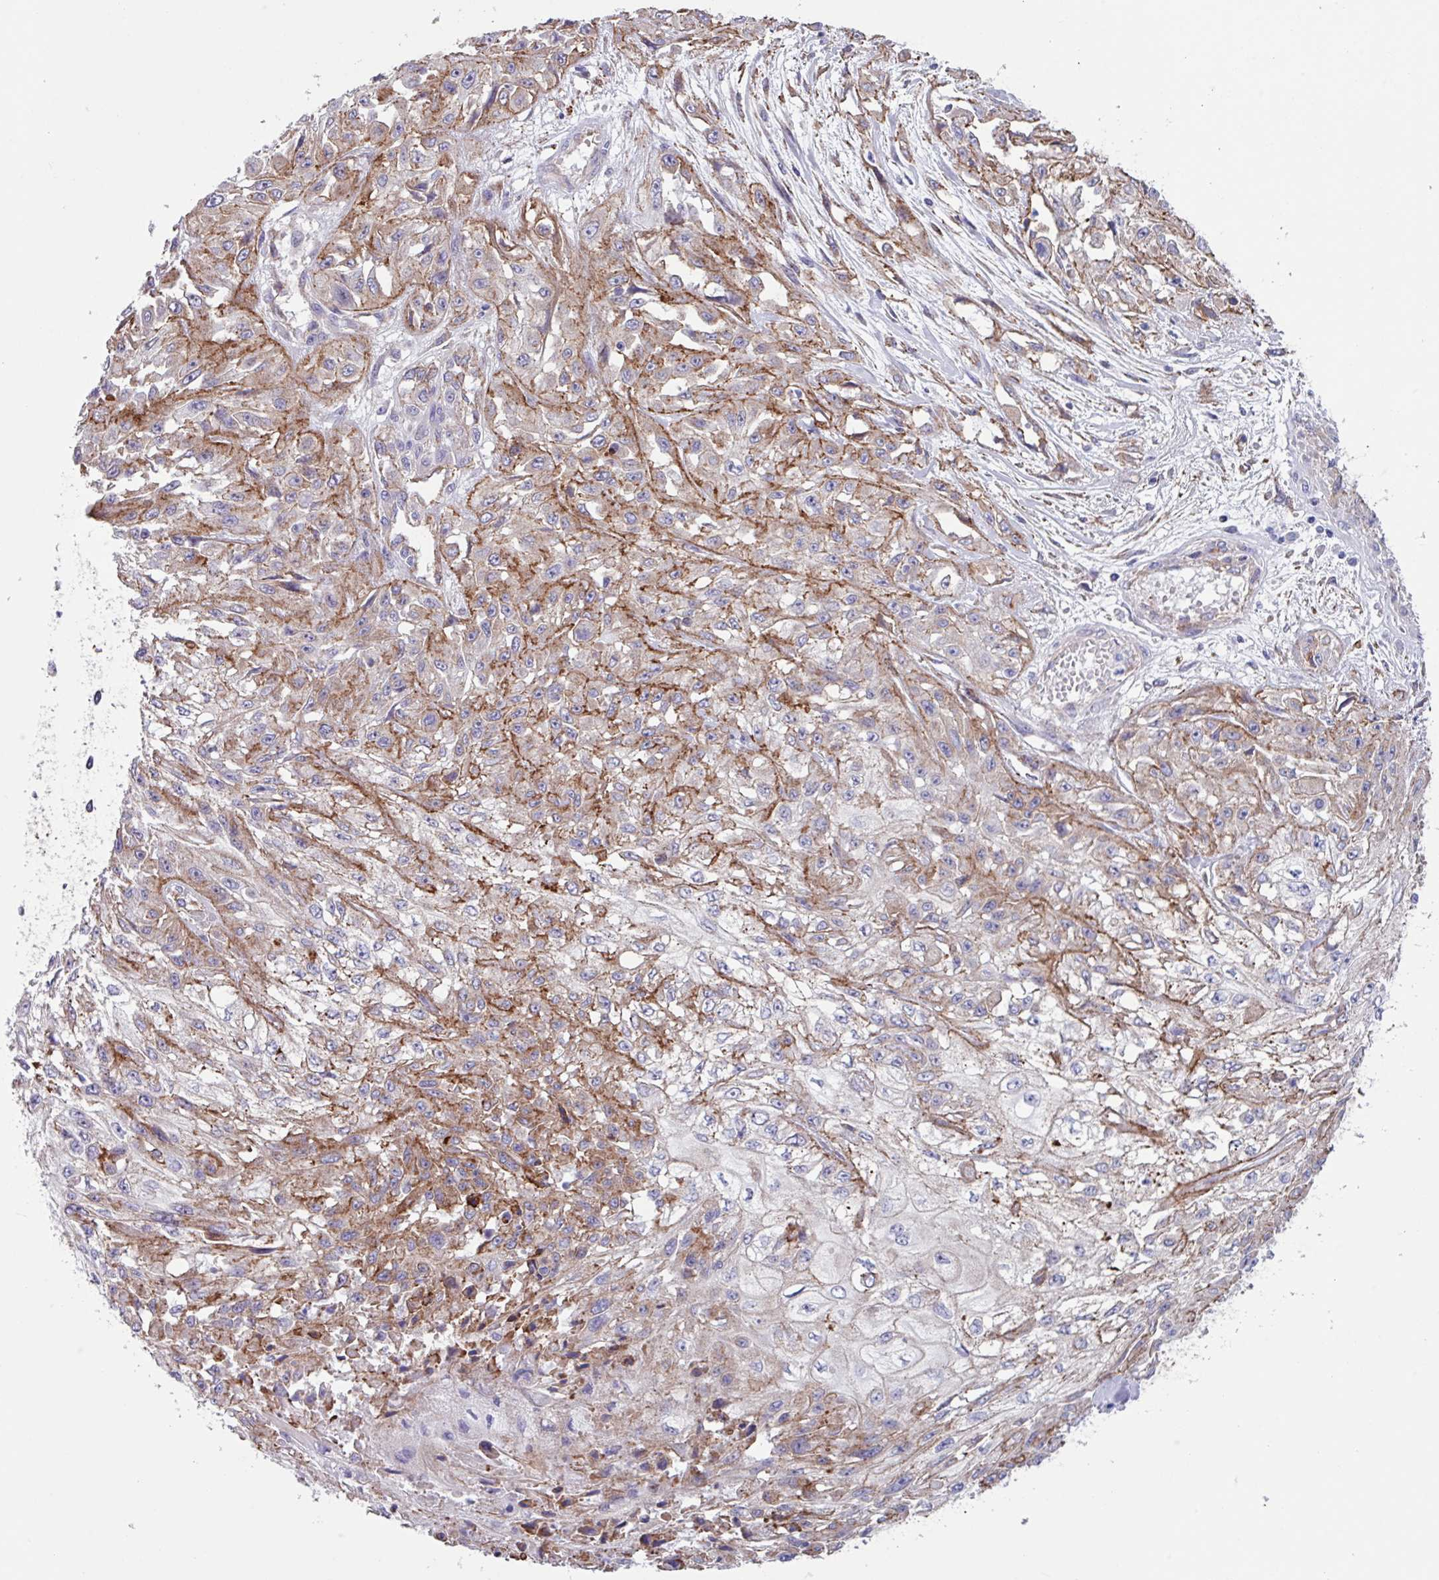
{"staining": {"intensity": "moderate", "quantity": "25%-75%", "location": "cytoplasmic/membranous"}, "tissue": "skin cancer", "cell_type": "Tumor cells", "image_type": "cancer", "snomed": [{"axis": "morphology", "description": "Squamous cell carcinoma, NOS"}, {"axis": "morphology", "description": "Squamous cell carcinoma, metastatic, NOS"}, {"axis": "topography", "description": "Skin"}, {"axis": "topography", "description": "Lymph node"}], "caption": "A histopathology image of skin cancer (metastatic squamous cell carcinoma) stained for a protein displays moderate cytoplasmic/membranous brown staining in tumor cells.", "gene": "OTULIN", "patient": {"sex": "male", "age": 75}}